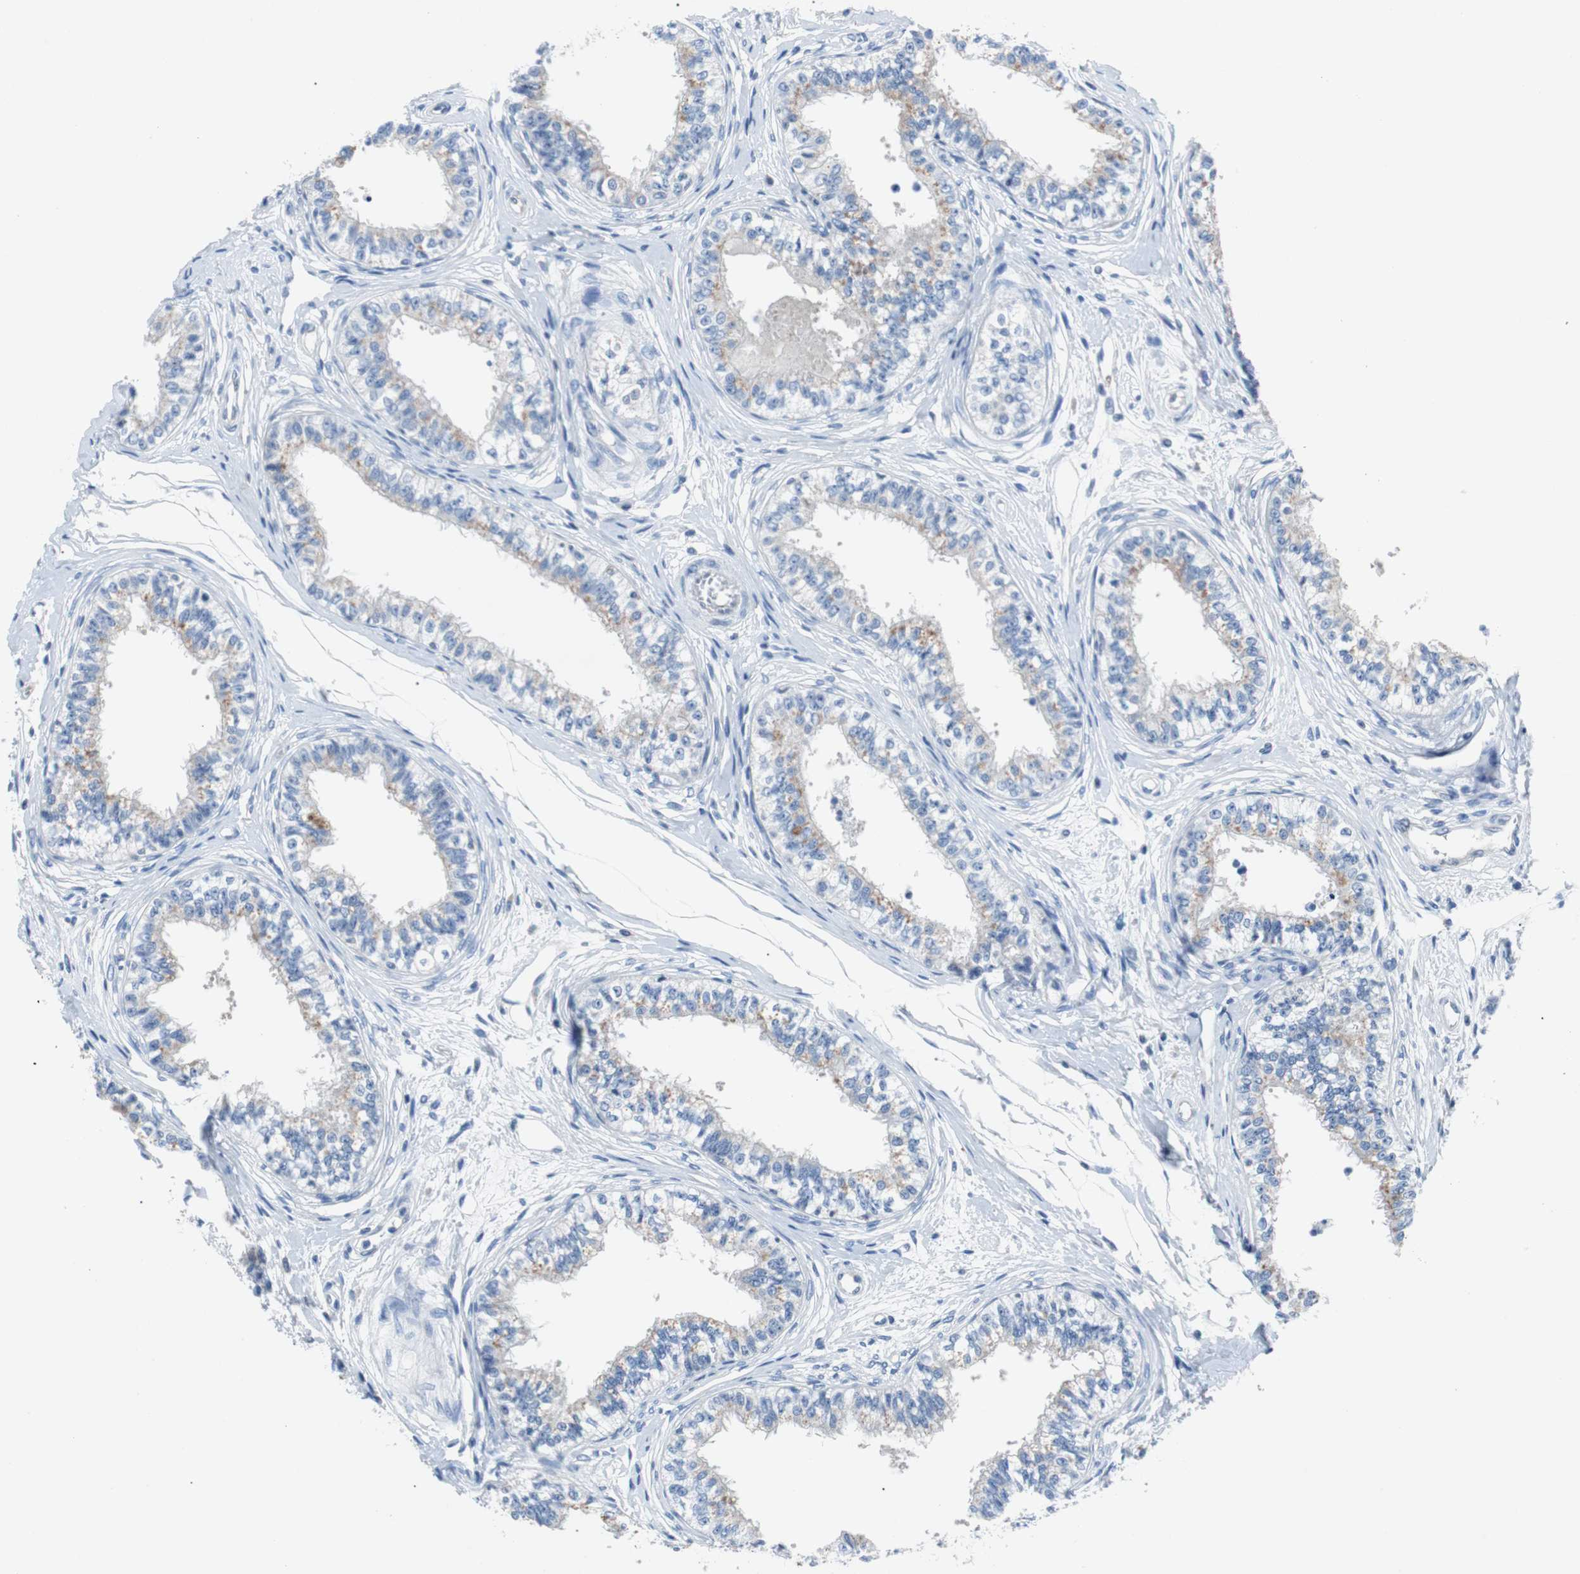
{"staining": {"intensity": "weak", "quantity": "25%-75%", "location": "cytoplasmic/membranous"}, "tissue": "epididymis", "cell_type": "Glandular cells", "image_type": "normal", "snomed": [{"axis": "morphology", "description": "Normal tissue, NOS"}, {"axis": "morphology", "description": "Adenocarcinoma, metastatic, NOS"}, {"axis": "topography", "description": "Testis"}, {"axis": "topography", "description": "Epididymis"}], "caption": "Protein staining of unremarkable epididymis displays weak cytoplasmic/membranous staining in about 25%-75% of glandular cells. The staining was performed using DAB (3,3'-diaminobenzidine) to visualize the protein expression in brown, while the nuclei were stained in blue with hematoxylin (Magnification: 20x).", "gene": "EEF2K", "patient": {"sex": "male", "age": 26}}